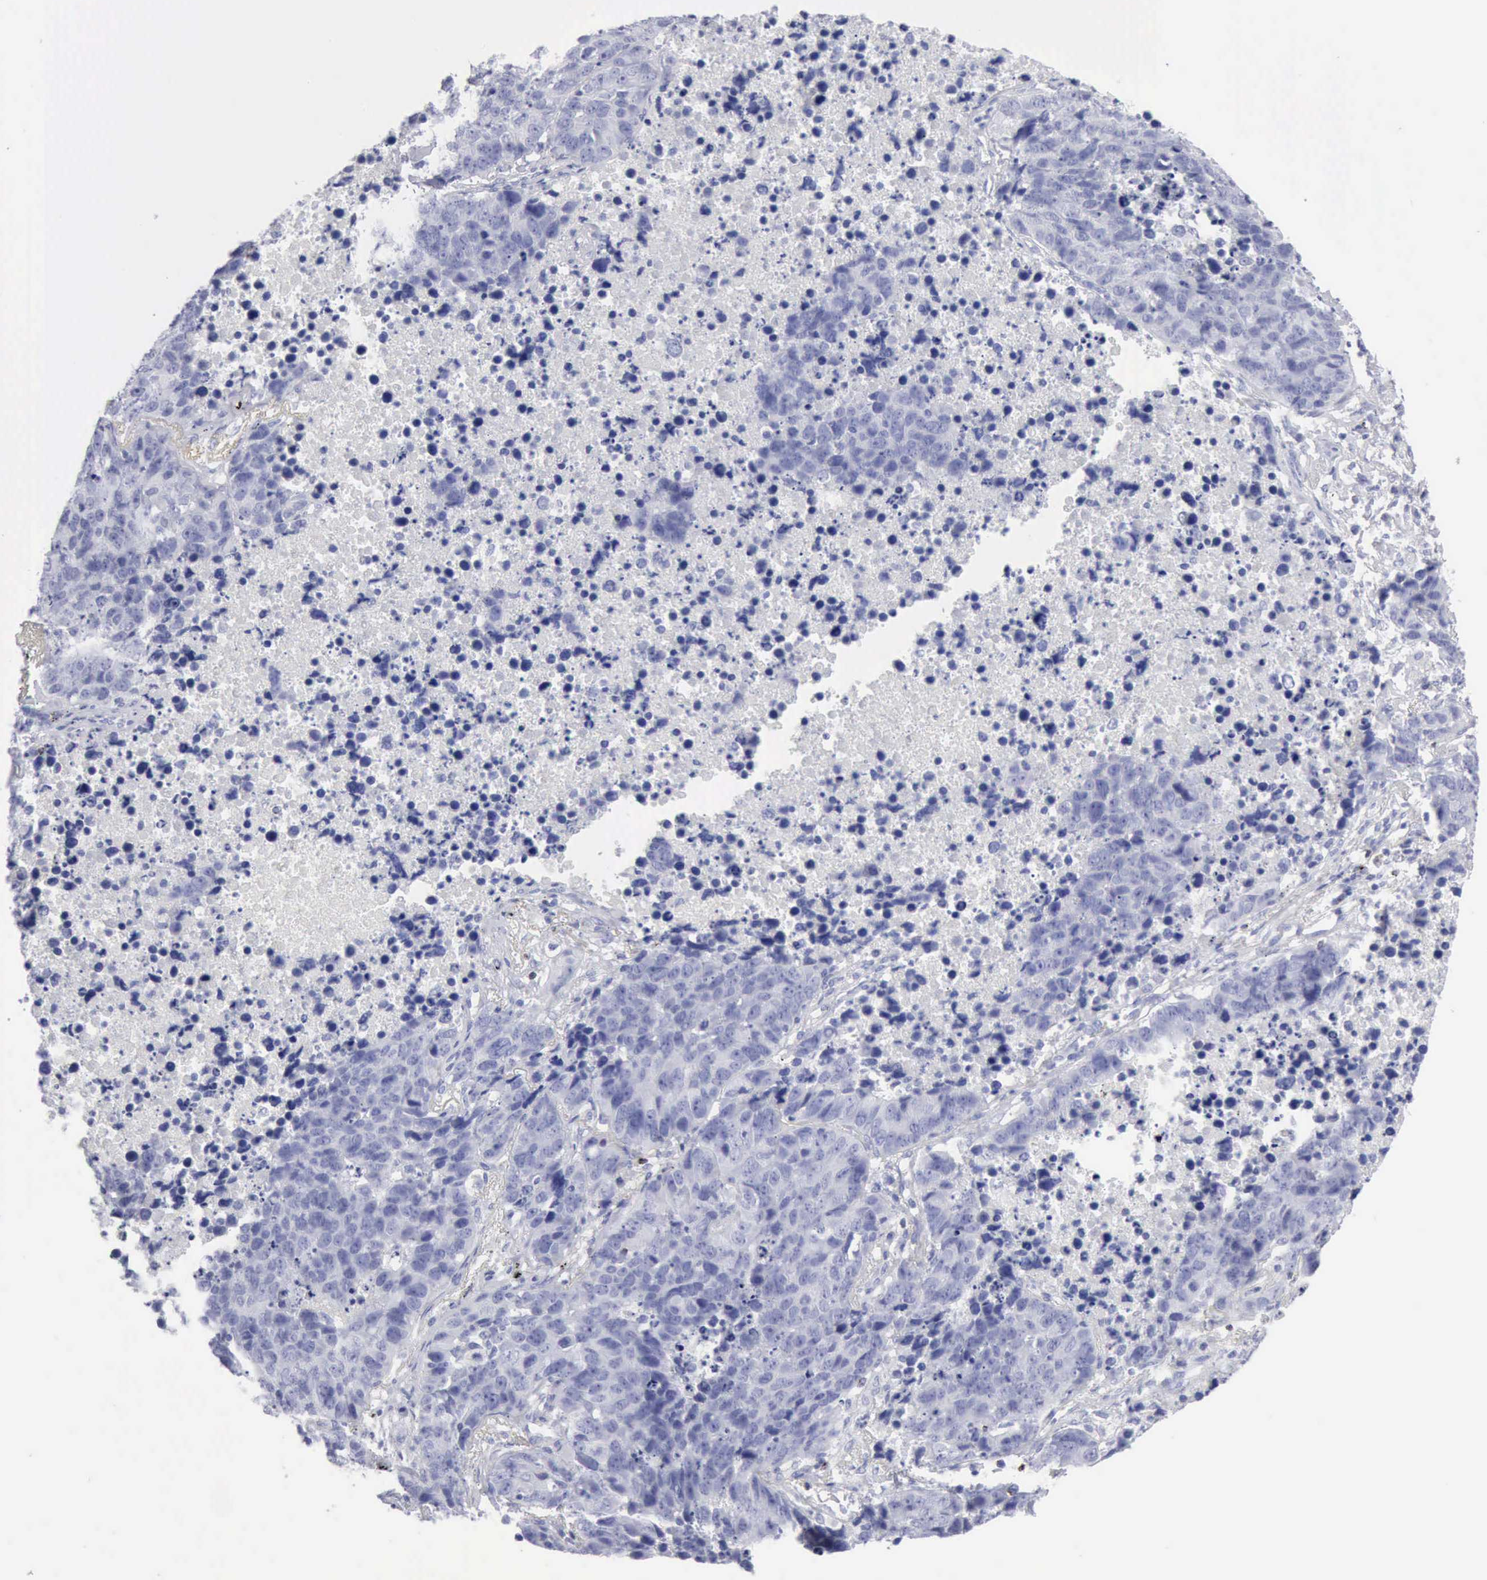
{"staining": {"intensity": "negative", "quantity": "none", "location": "none"}, "tissue": "lung cancer", "cell_type": "Tumor cells", "image_type": "cancer", "snomed": [{"axis": "morphology", "description": "Carcinoid, malignant, NOS"}, {"axis": "topography", "description": "Lung"}], "caption": "Tumor cells show no significant staining in lung cancer (malignant carcinoid).", "gene": "GZMB", "patient": {"sex": "male", "age": 60}}